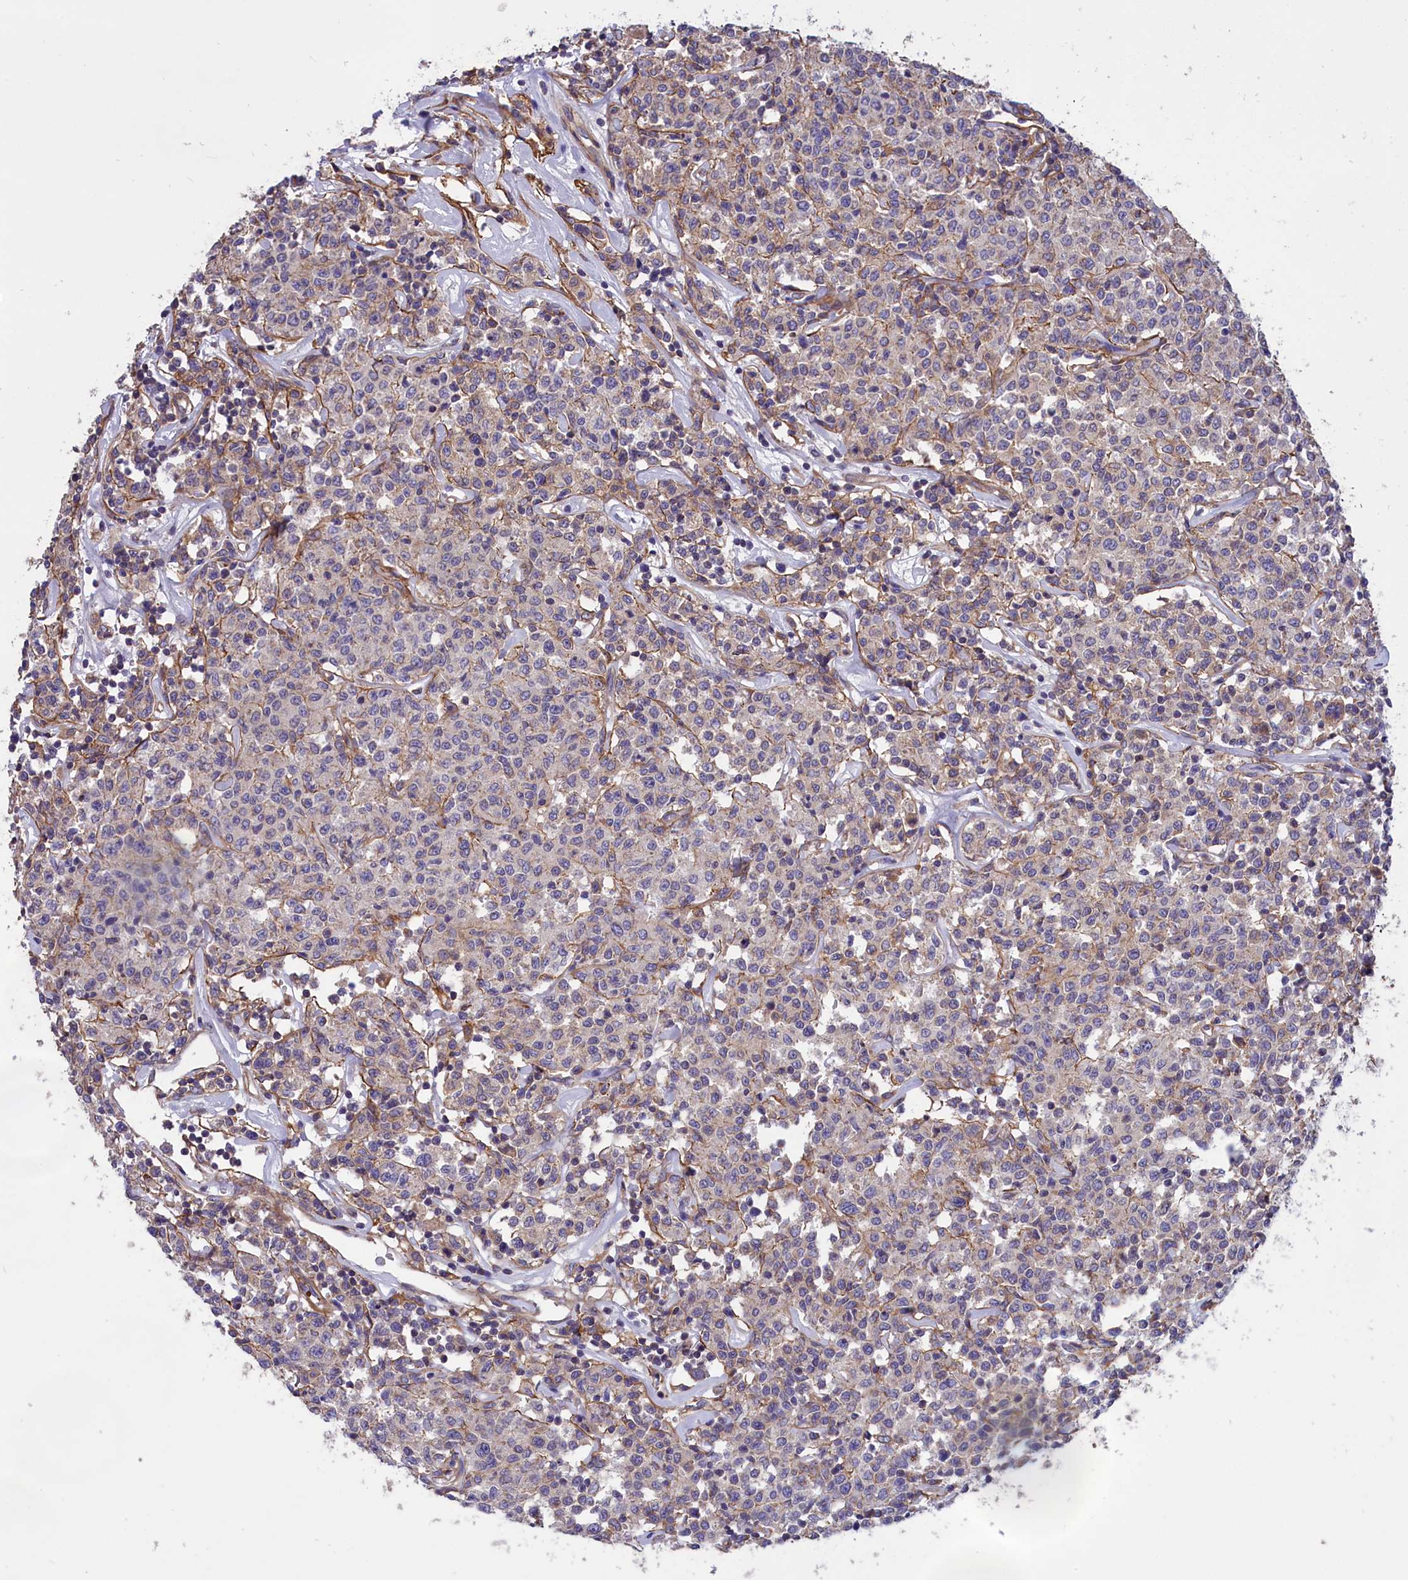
{"staining": {"intensity": "negative", "quantity": "none", "location": "none"}, "tissue": "lymphoma", "cell_type": "Tumor cells", "image_type": "cancer", "snomed": [{"axis": "morphology", "description": "Malignant lymphoma, non-Hodgkin's type, Low grade"}, {"axis": "topography", "description": "Small intestine"}], "caption": "Immunohistochemistry of lymphoma demonstrates no staining in tumor cells. (DAB (3,3'-diaminobenzidine) IHC visualized using brightfield microscopy, high magnification).", "gene": "AMDHD2", "patient": {"sex": "female", "age": 59}}